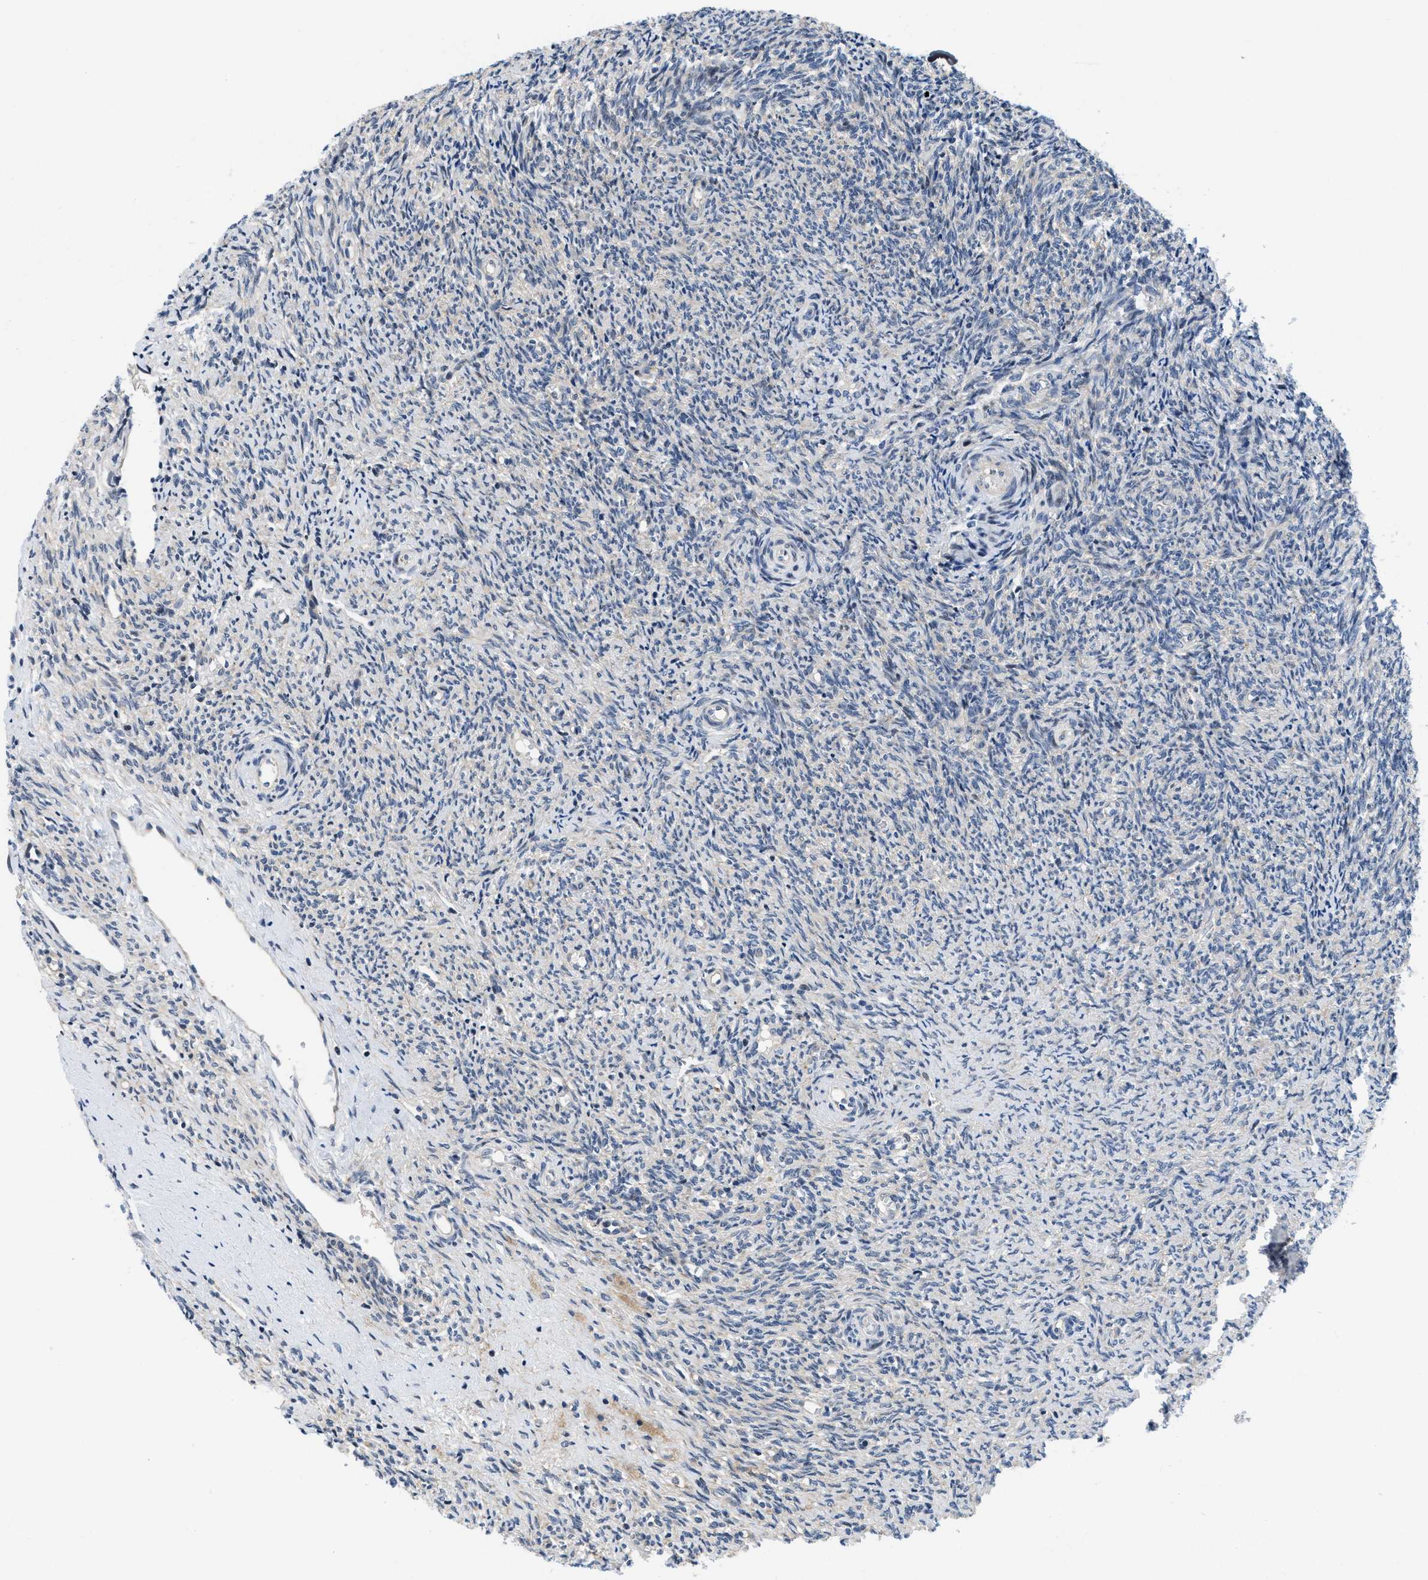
{"staining": {"intensity": "weak", "quantity": ">75%", "location": "cytoplasmic/membranous"}, "tissue": "ovary", "cell_type": "Follicle cells", "image_type": "normal", "snomed": [{"axis": "morphology", "description": "Normal tissue, NOS"}, {"axis": "topography", "description": "Ovary"}], "caption": "This histopathology image shows immunohistochemistry (IHC) staining of benign ovary, with low weak cytoplasmic/membranous positivity in about >75% of follicle cells.", "gene": "IKBKE", "patient": {"sex": "female", "age": 41}}